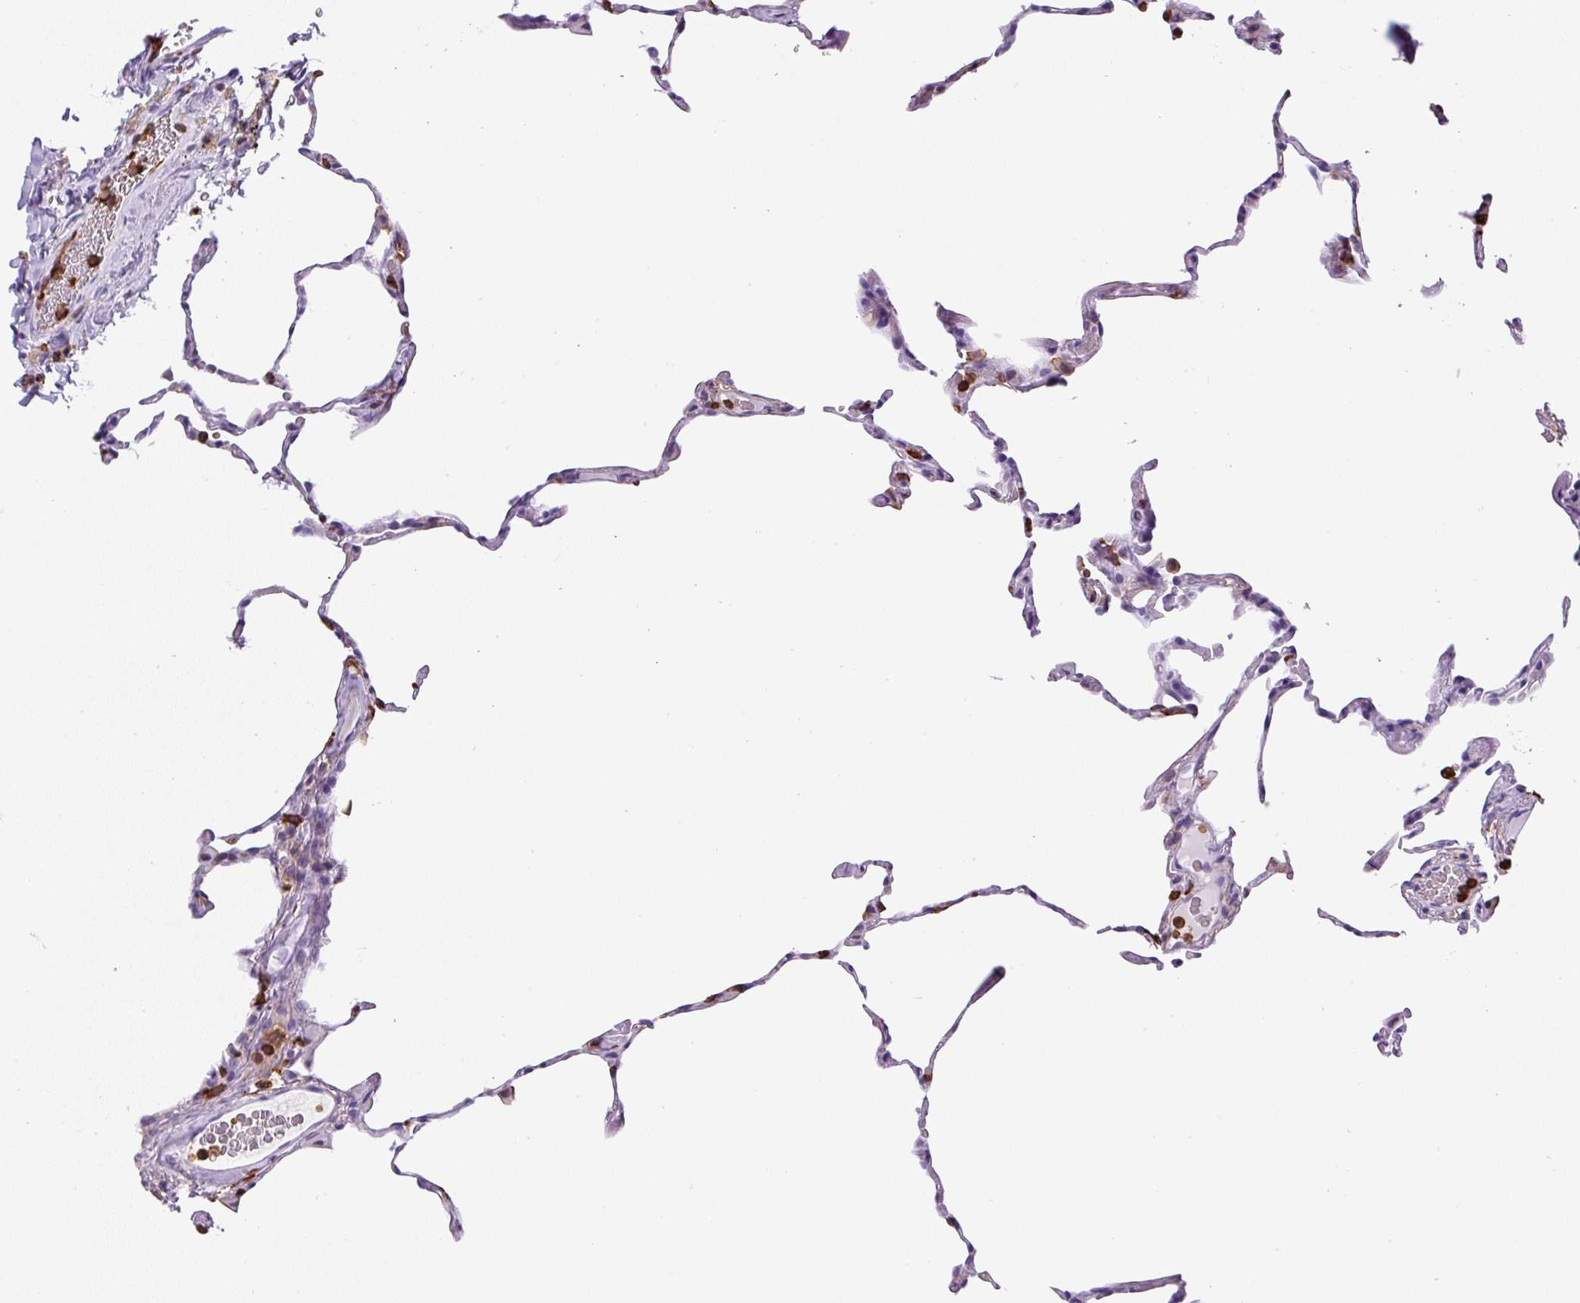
{"staining": {"intensity": "negative", "quantity": "none", "location": "none"}, "tissue": "lung", "cell_type": "Alveolar cells", "image_type": "normal", "snomed": [{"axis": "morphology", "description": "Normal tissue, NOS"}, {"axis": "topography", "description": "Lung"}], "caption": "IHC photomicrograph of unremarkable lung stained for a protein (brown), which reveals no staining in alveolar cells.", "gene": "FAM228B", "patient": {"sex": "female", "age": 57}}